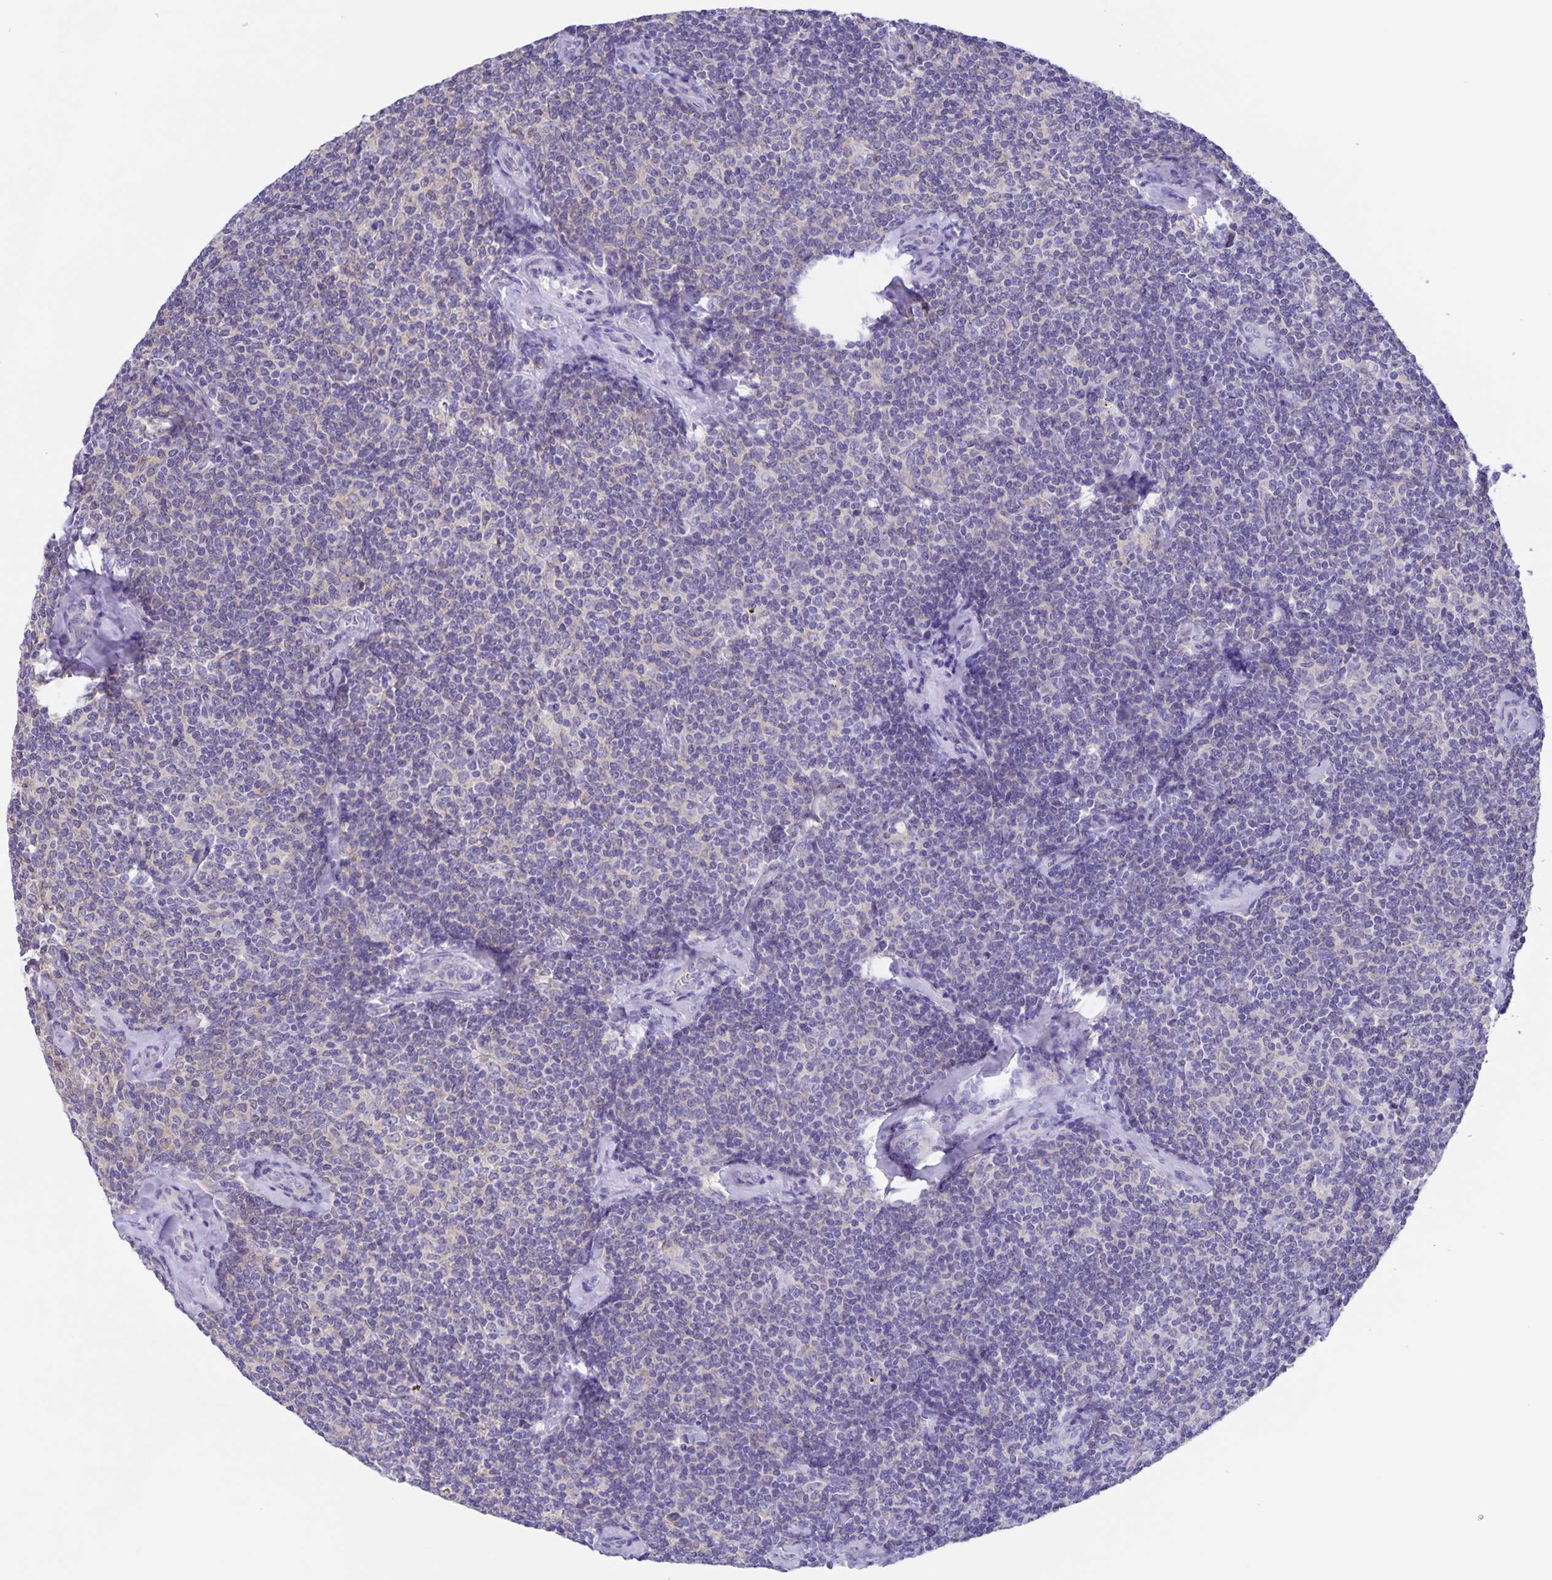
{"staining": {"intensity": "negative", "quantity": "none", "location": "none"}, "tissue": "lymphoma", "cell_type": "Tumor cells", "image_type": "cancer", "snomed": [{"axis": "morphology", "description": "Malignant lymphoma, non-Hodgkin's type, Low grade"}, {"axis": "topography", "description": "Lymph node"}], "caption": "Tumor cells show no significant staining in low-grade malignant lymphoma, non-Hodgkin's type. (DAB IHC with hematoxylin counter stain).", "gene": "CAPSL", "patient": {"sex": "female", "age": 56}}